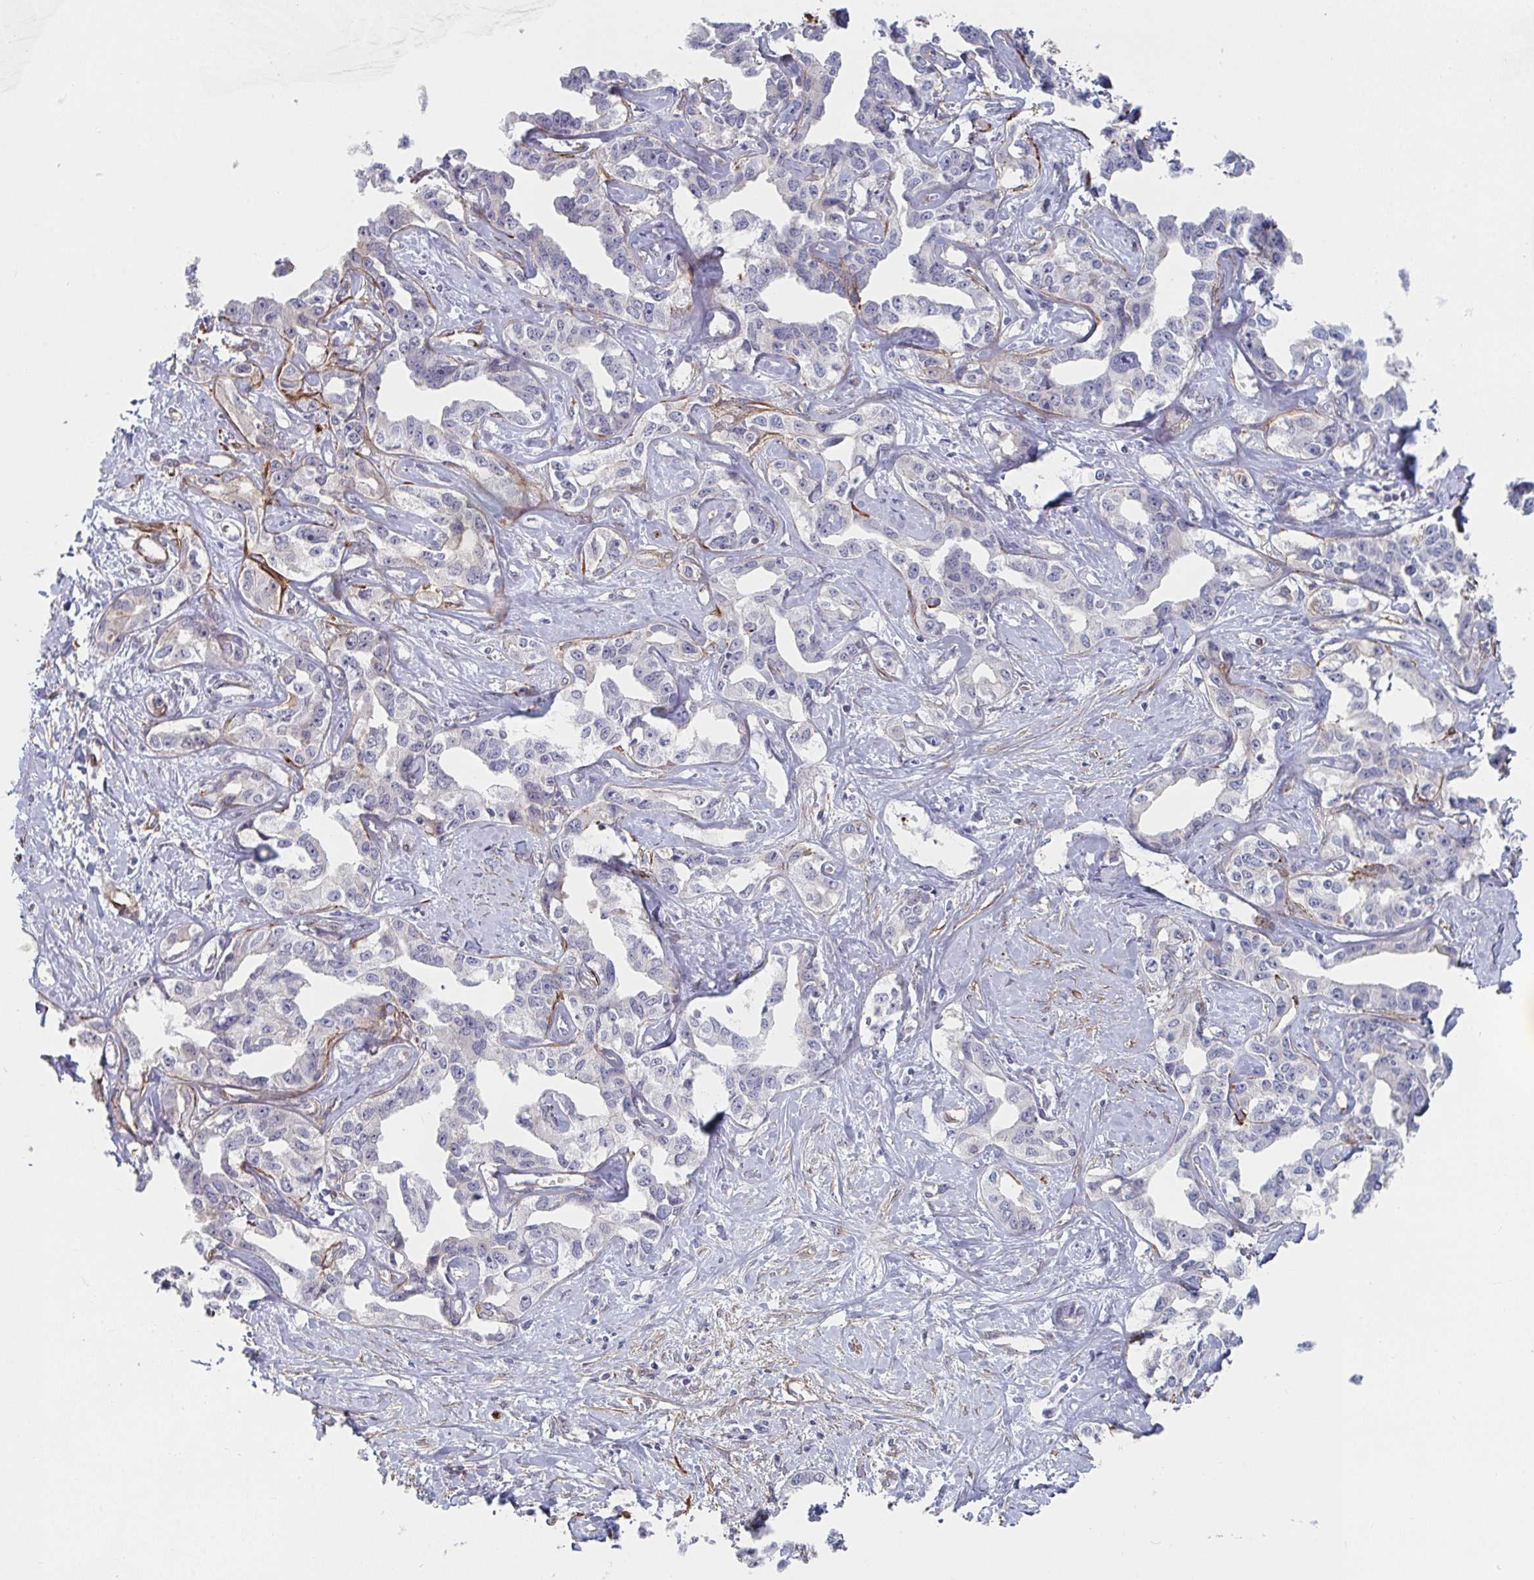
{"staining": {"intensity": "negative", "quantity": "none", "location": "none"}, "tissue": "liver cancer", "cell_type": "Tumor cells", "image_type": "cancer", "snomed": [{"axis": "morphology", "description": "Cholangiocarcinoma"}, {"axis": "topography", "description": "Liver"}], "caption": "High power microscopy image of an immunohistochemistry (IHC) histopathology image of liver cancer, revealing no significant expression in tumor cells.", "gene": "NEURL4", "patient": {"sex": "male", "age": 59}}